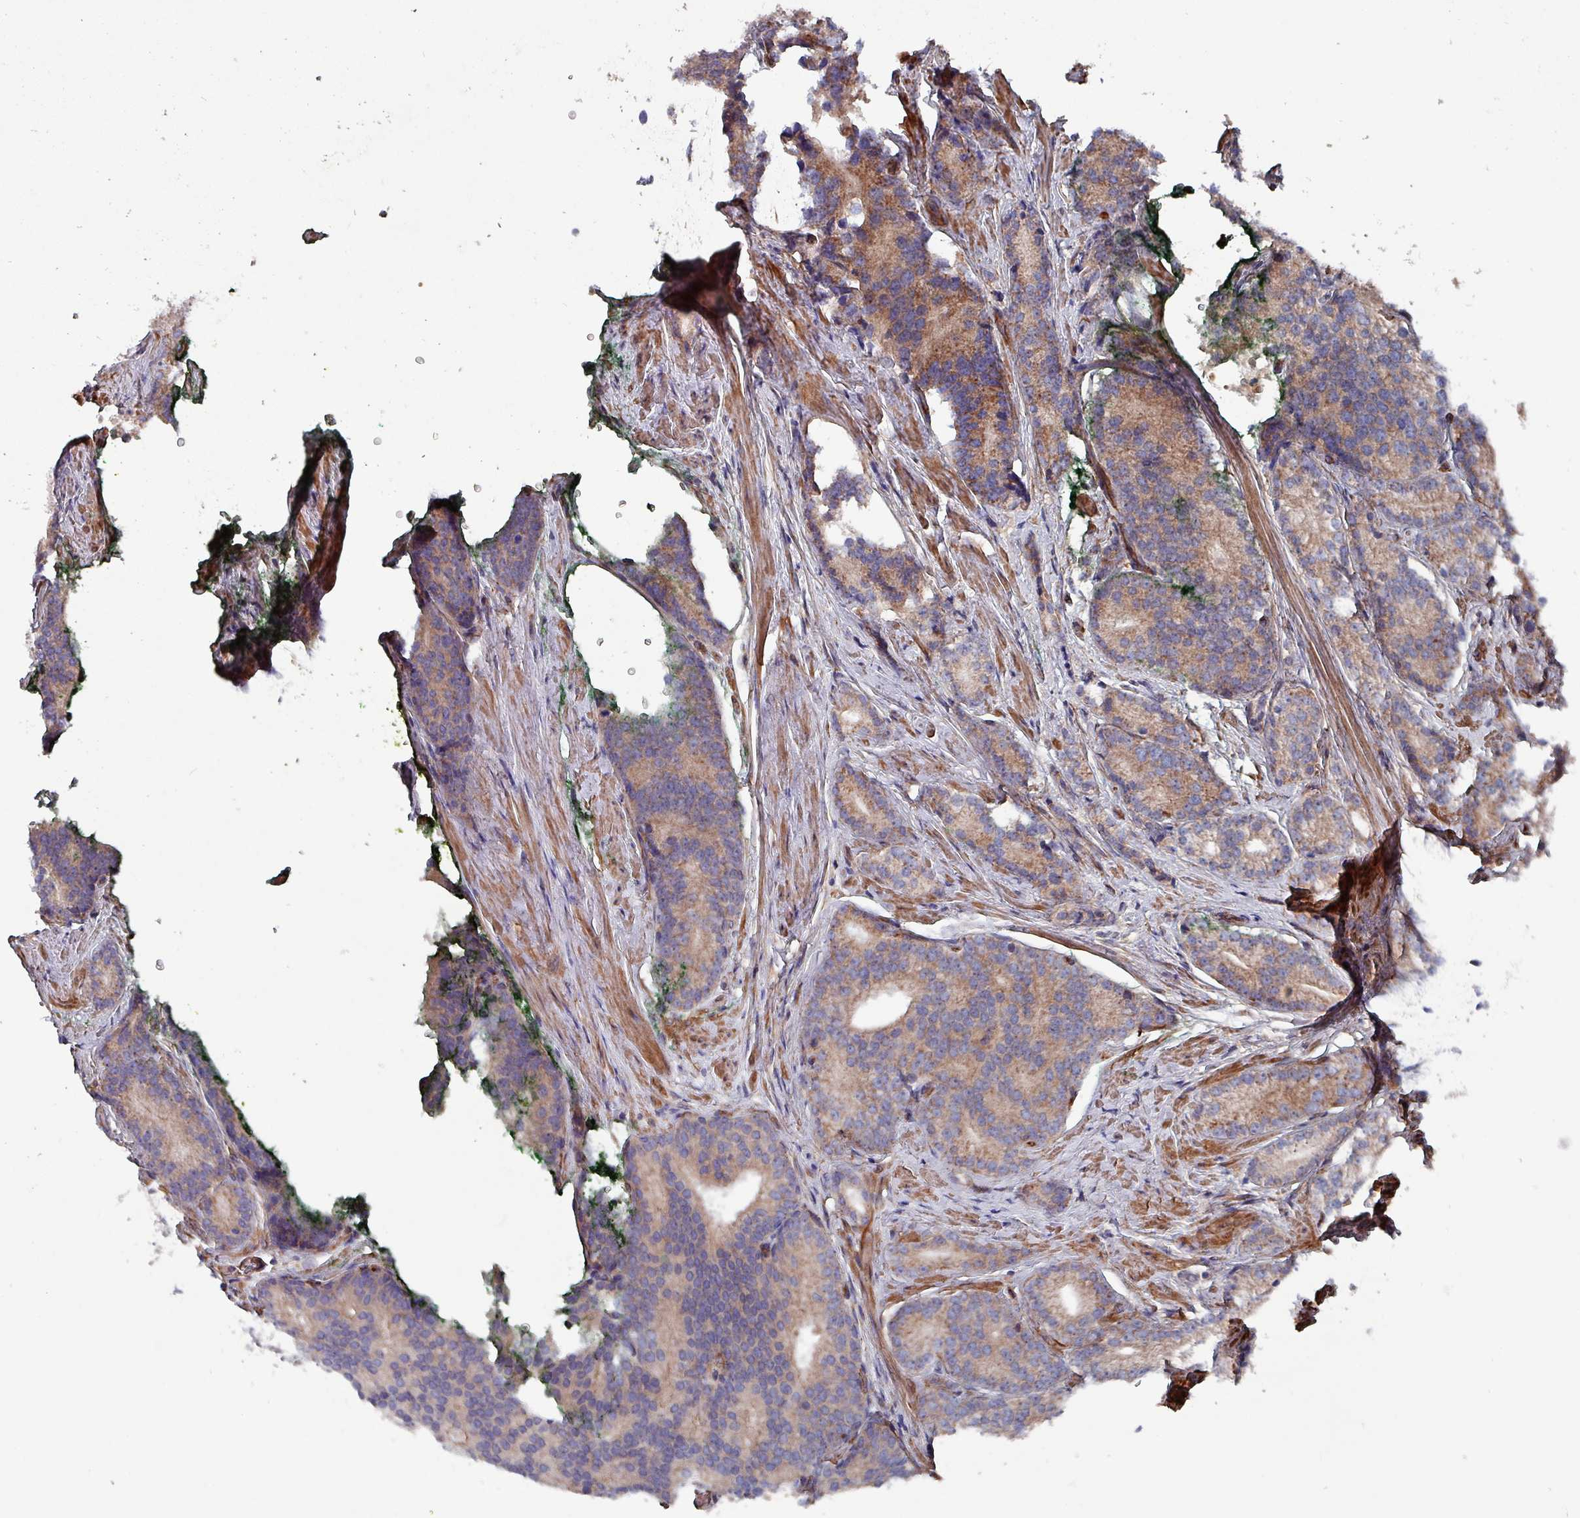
{"staining": {"intensity": "weak", "quantity": ">75%", "location": "cytoplasmic/membranous"}, "tissue": "prostate cancer", "cell_type": "Tumor cells", "image_type": "cancer", "snomed": [{"axis": "morphology", "description": "Adenocarcinoma, Low grade"}, {"axis": "topography", "description": "Prostate"}], "caption": "Prostate adenocarcinoma (low-grade) tissue shows weak cytoplasmic/membranous staining in approximately >75% of tumor cells, visualized by immunohistochemistry.", "gene": "ANO10", "patient": {"sex": "male", "age": 71}}